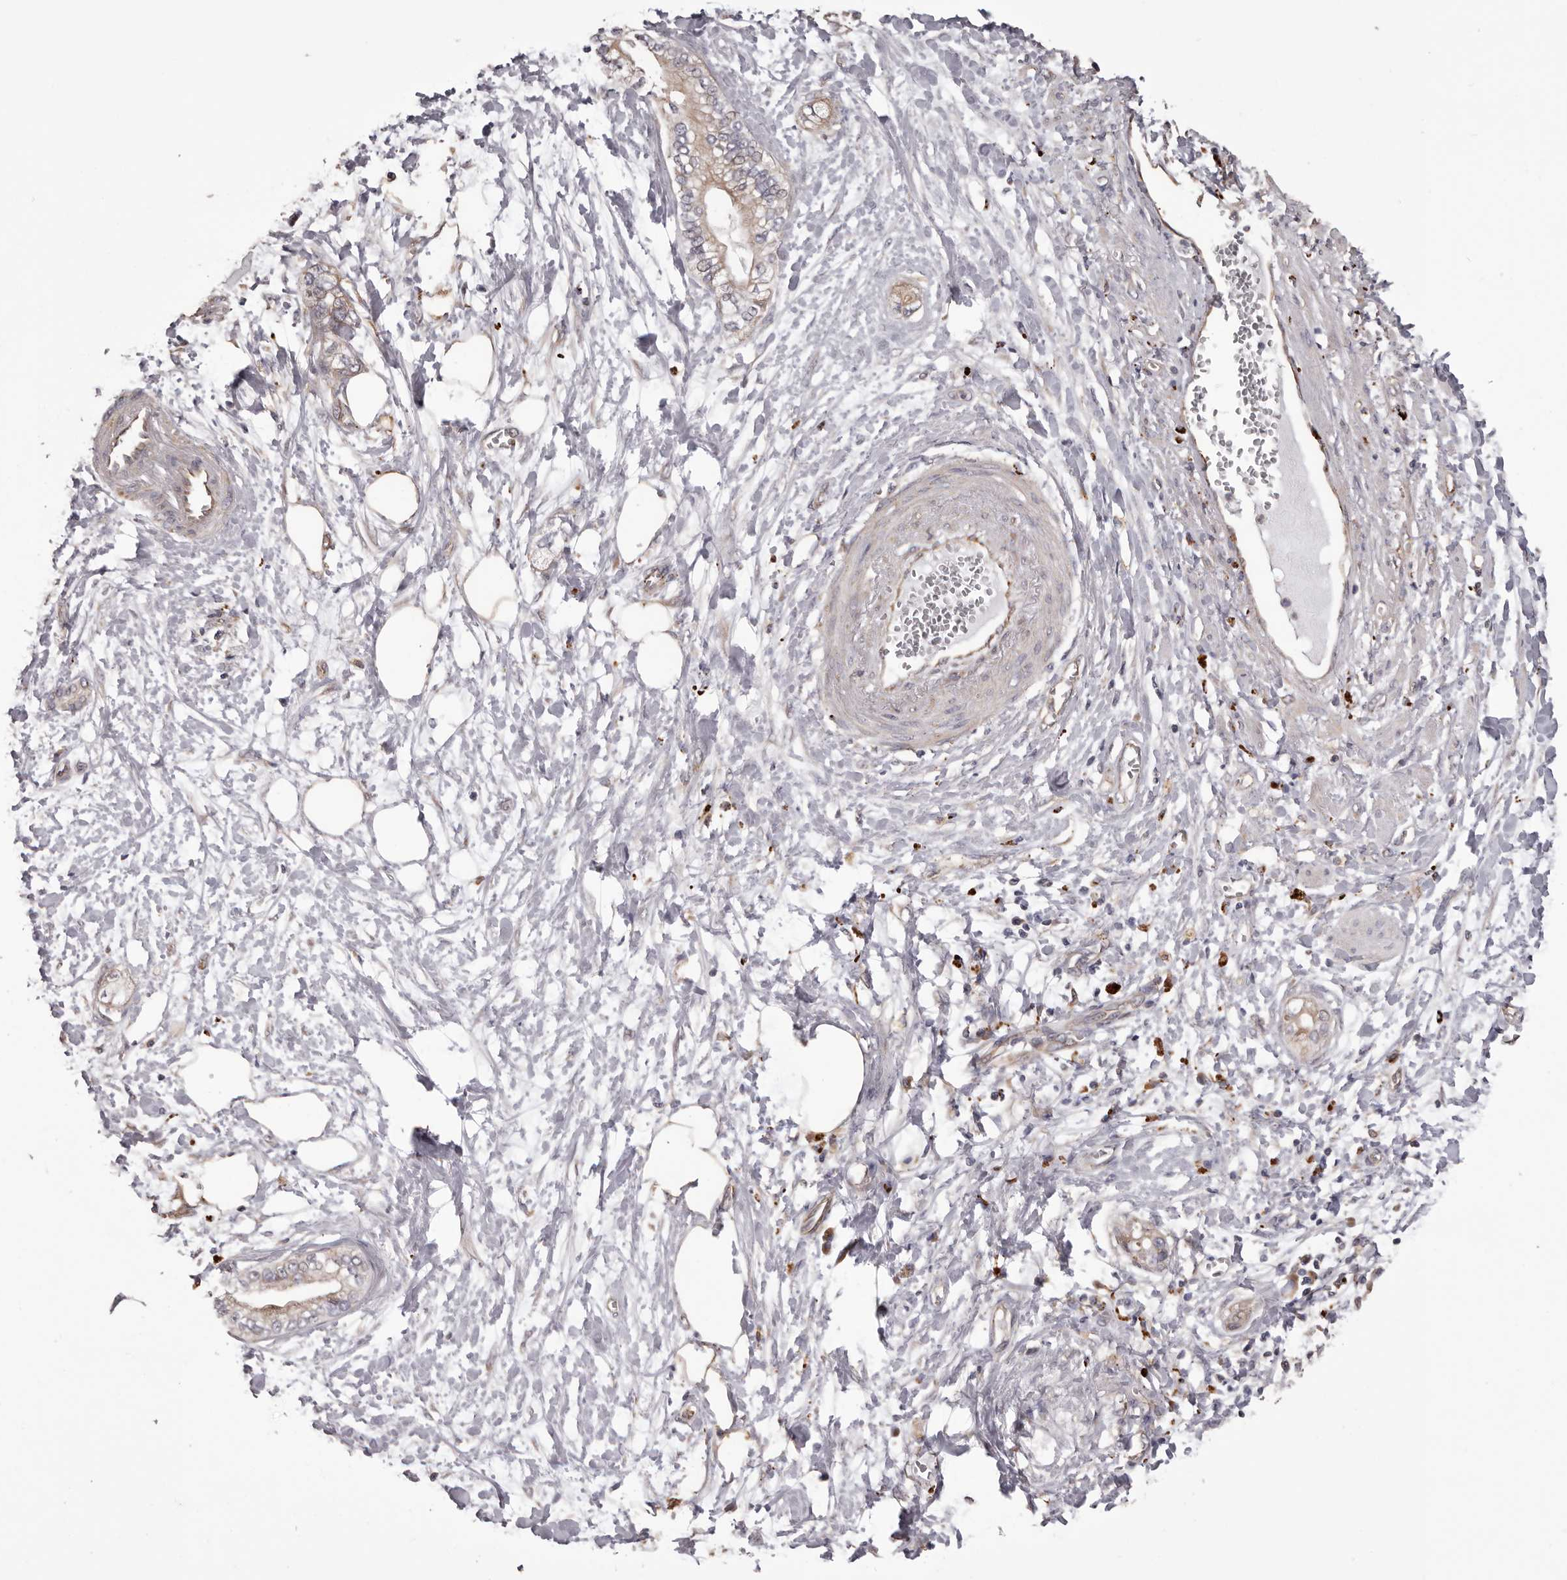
{"staining": {"intensity": "weak", "quantity": "<25%", "location": "cytoplasmic/membranous"}, "tissue": "pancreatic cancer", "cell_type": "Tumor cells", "image_type": "cancer", "snomed": [{"axis": "morphology", "description": "Adenocarcinoma, NOS"}, {"axis": "topography", "description": "Pancreas"}], "caption": "Tumor cells show no significant protein positivity in pancreatic adenocarcinoma.", "gene": "CEP104", "patient": {"sex": "male", "age": 68}}